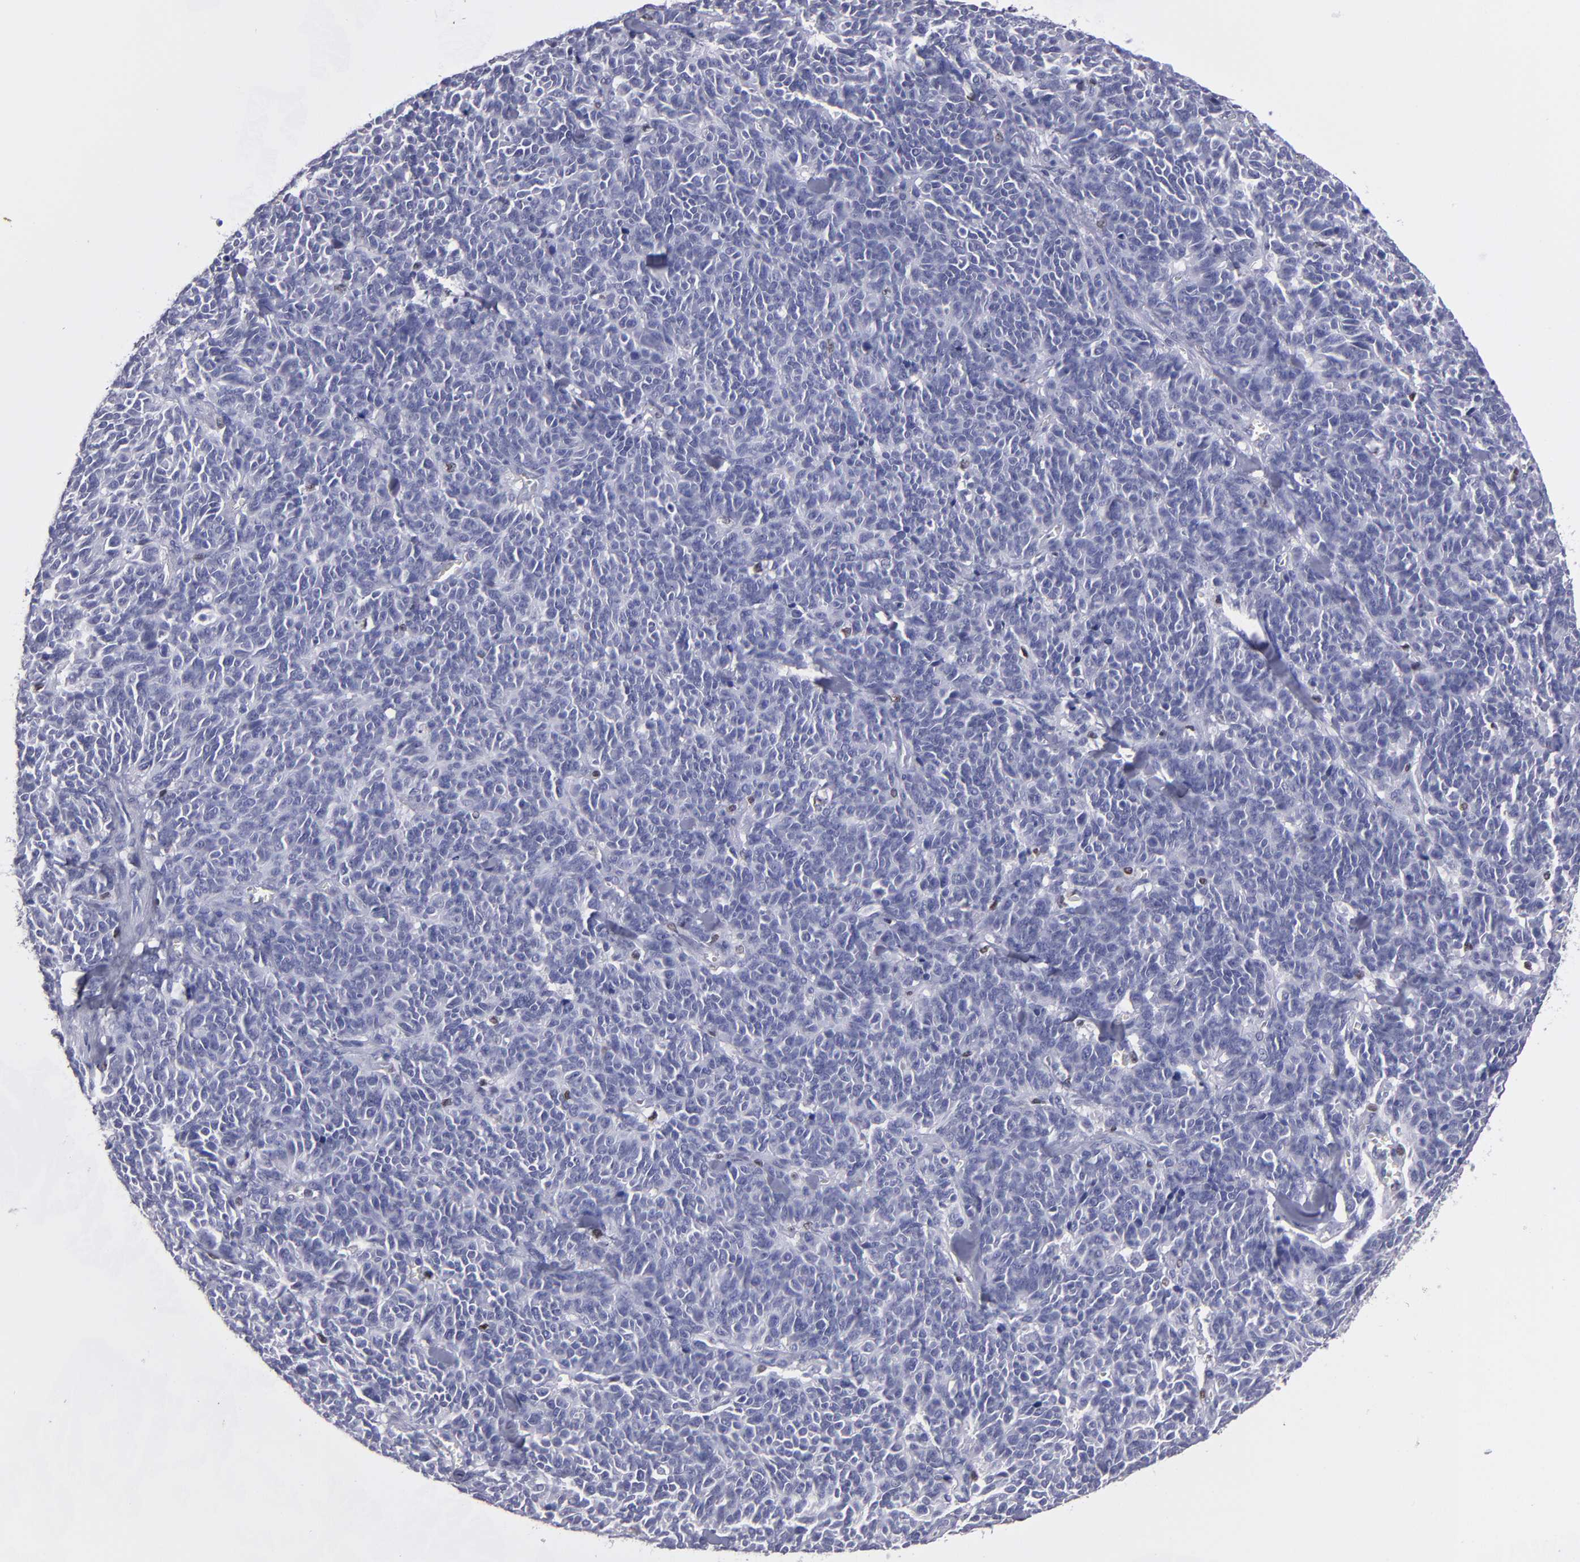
{"staining": {"intensity": "moderate", "quantity": "<25%", "location": "nuclear"}, "tissue": "lung cancer", "cell_type": "Tumor cells", "image_type": "cancer", "snomed": [{"axis": "morphology", "description": "Neoplasm, malignant, NOS"}, {"axis": "topography", "description": "Lung"}], "caption": "DAB (3,3'-diaminobenzidine) immunohistochemical staining of human neoplasm (malignant) (lung) shows moderate nuclear protein expression in approximately <25% of tumor cells.", "gene": "IRF8", "patient": {"sex": "female", "age": 58}}